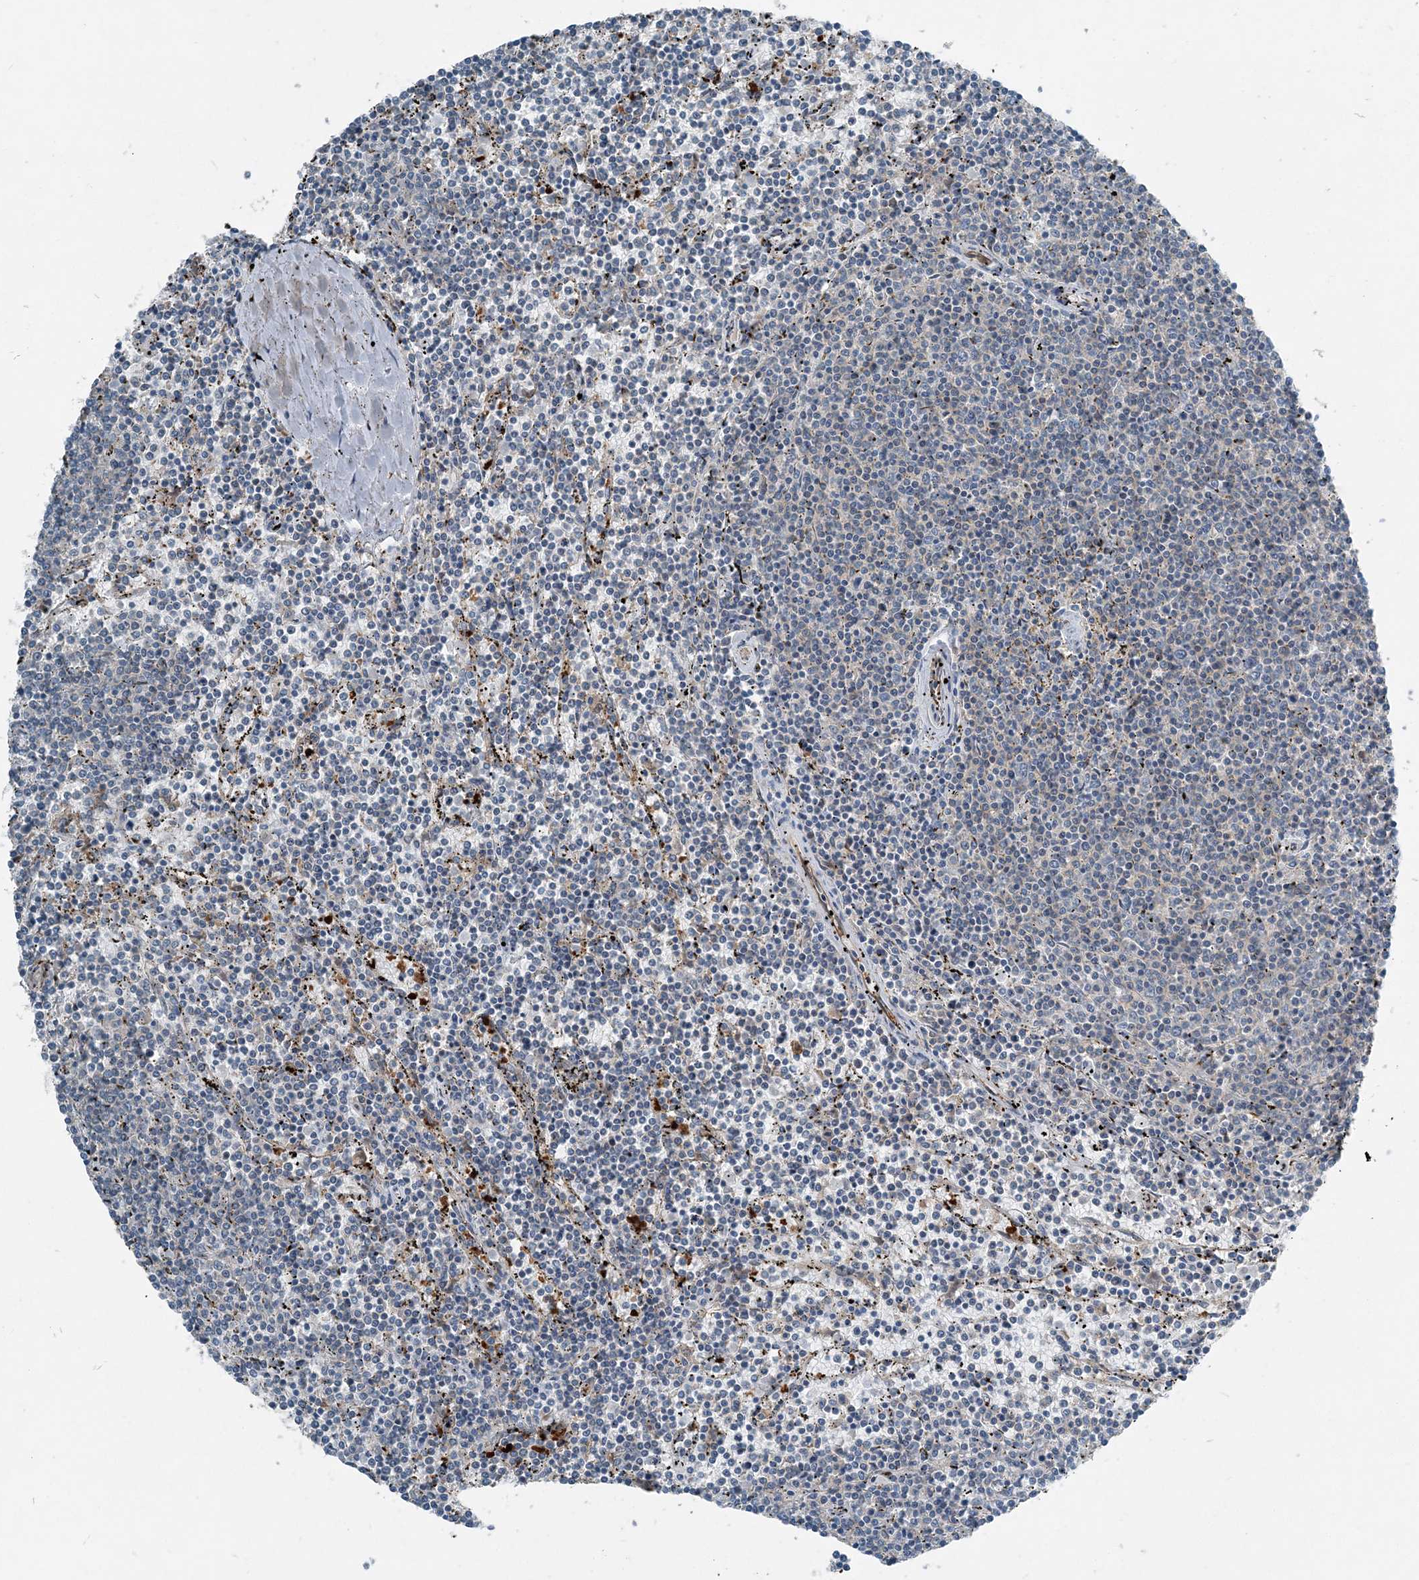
{"staining": {"intensity": "negative", "quantity": "none", "location": "none"}, "tissue": "lymphoma", "cell_type": "Tumor cells", "image_type": "cancer", "snomed": [{"axis": "morphology", "description": "Malignant lymphoma, non-Hodgkin's type, Low grade"}, {"axis": "topography", "description": "Spleen"}], "caption": "This is an immunohistochemistry histopathology image of human lymphoma. There is no staining in tumor cells.", "gene": "ARMH1", "patient": {"sex": "female", "age": 50}}